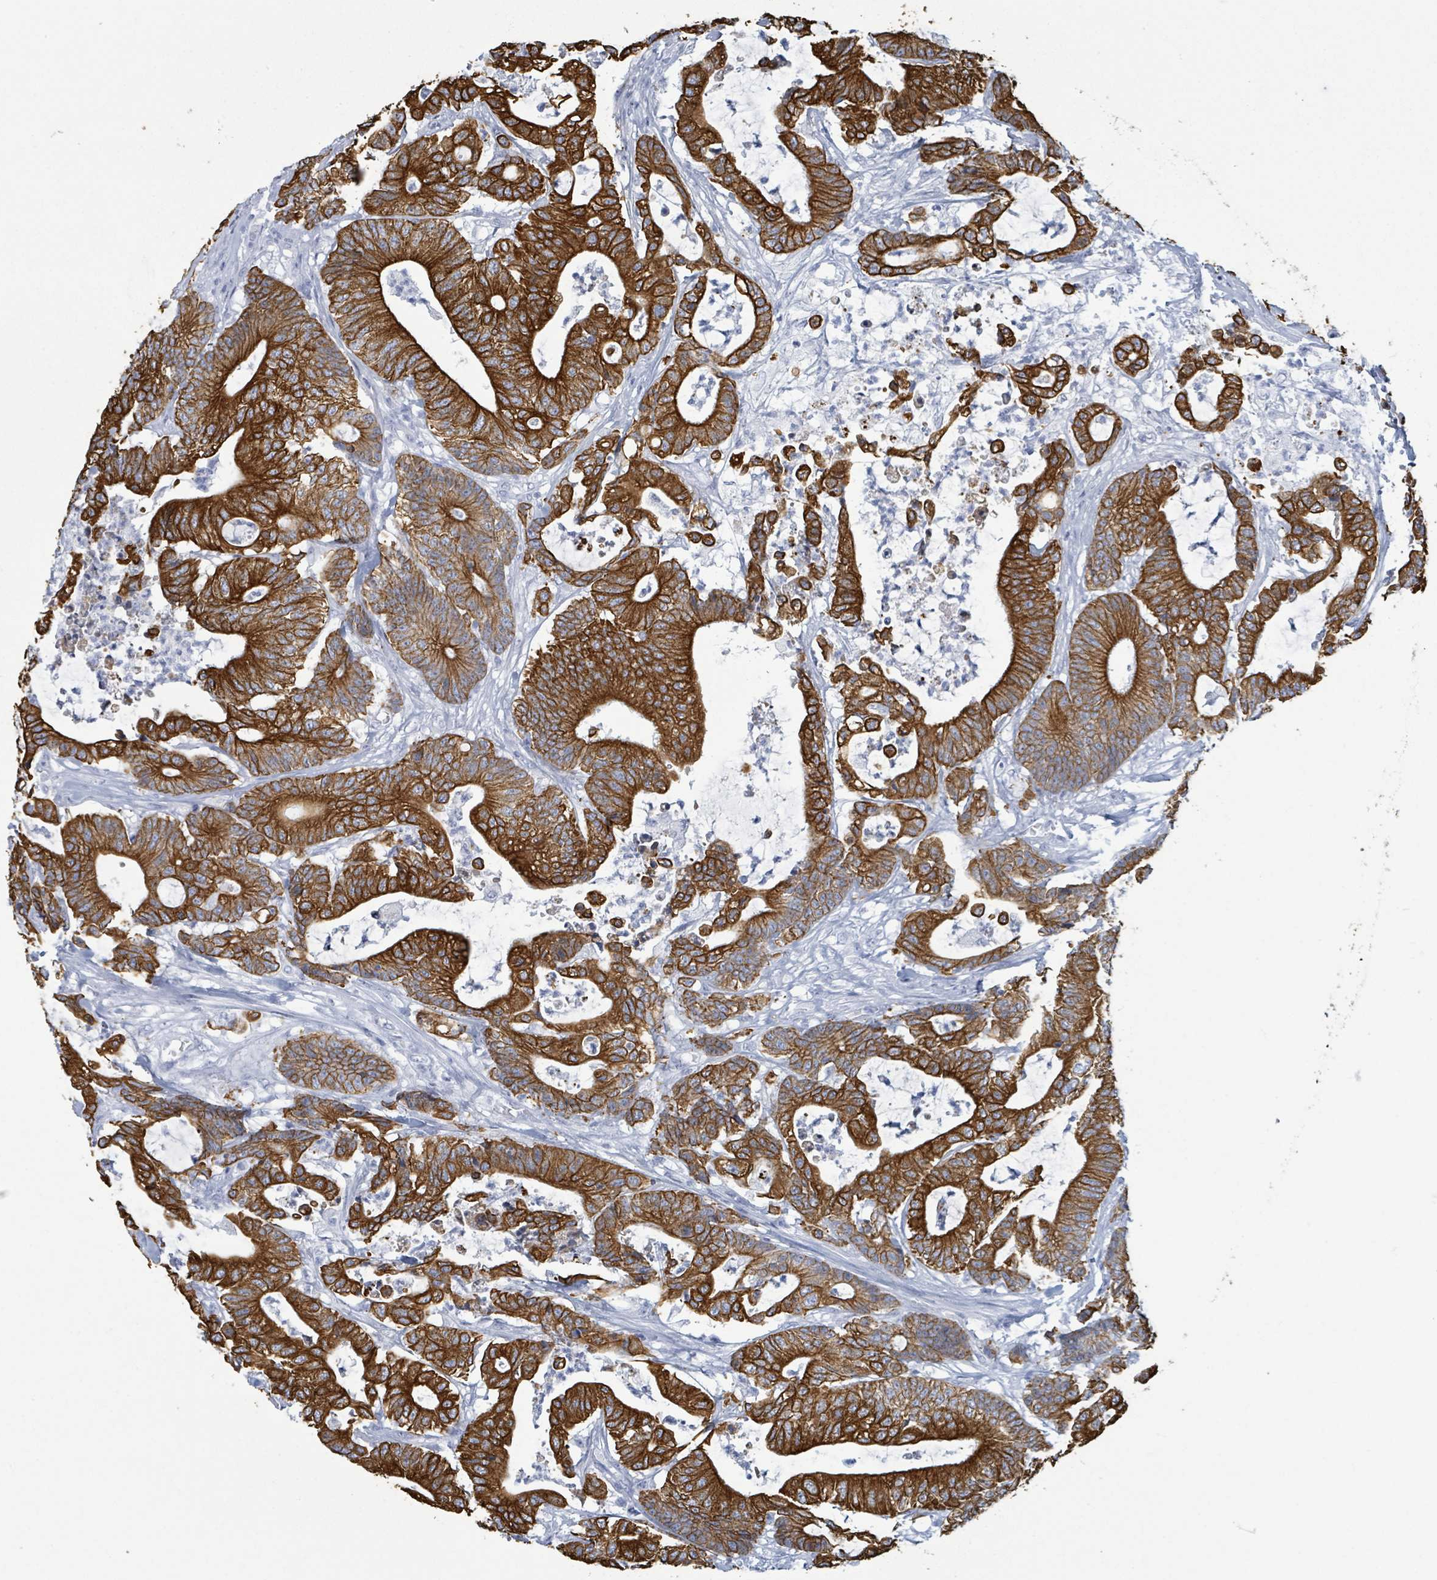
{"staining": {"intensity": "strong", "quantity": ">75%", "location": "cytoplasmic/membranous"}, "tissue": "colorectal cancer", "cell_type": "Tumor cells", "image_type": "cancer", "snomed": [{"axis": "morphology", "description": "Adenocarcinoma, NOS"}, {"axis": "topography", "description": "Colon"}], "caption": "High-magnification brightfield microscopy of colorectal cancer stained with DAB (brown) and counterstained with hematoxylin (blue). tumor cells exhibit strong cytoplasmic/membranous expression is present in approximately>75% of cells.", "gene": "KRT8", "patient": {"sex": "female", "age": 84}}